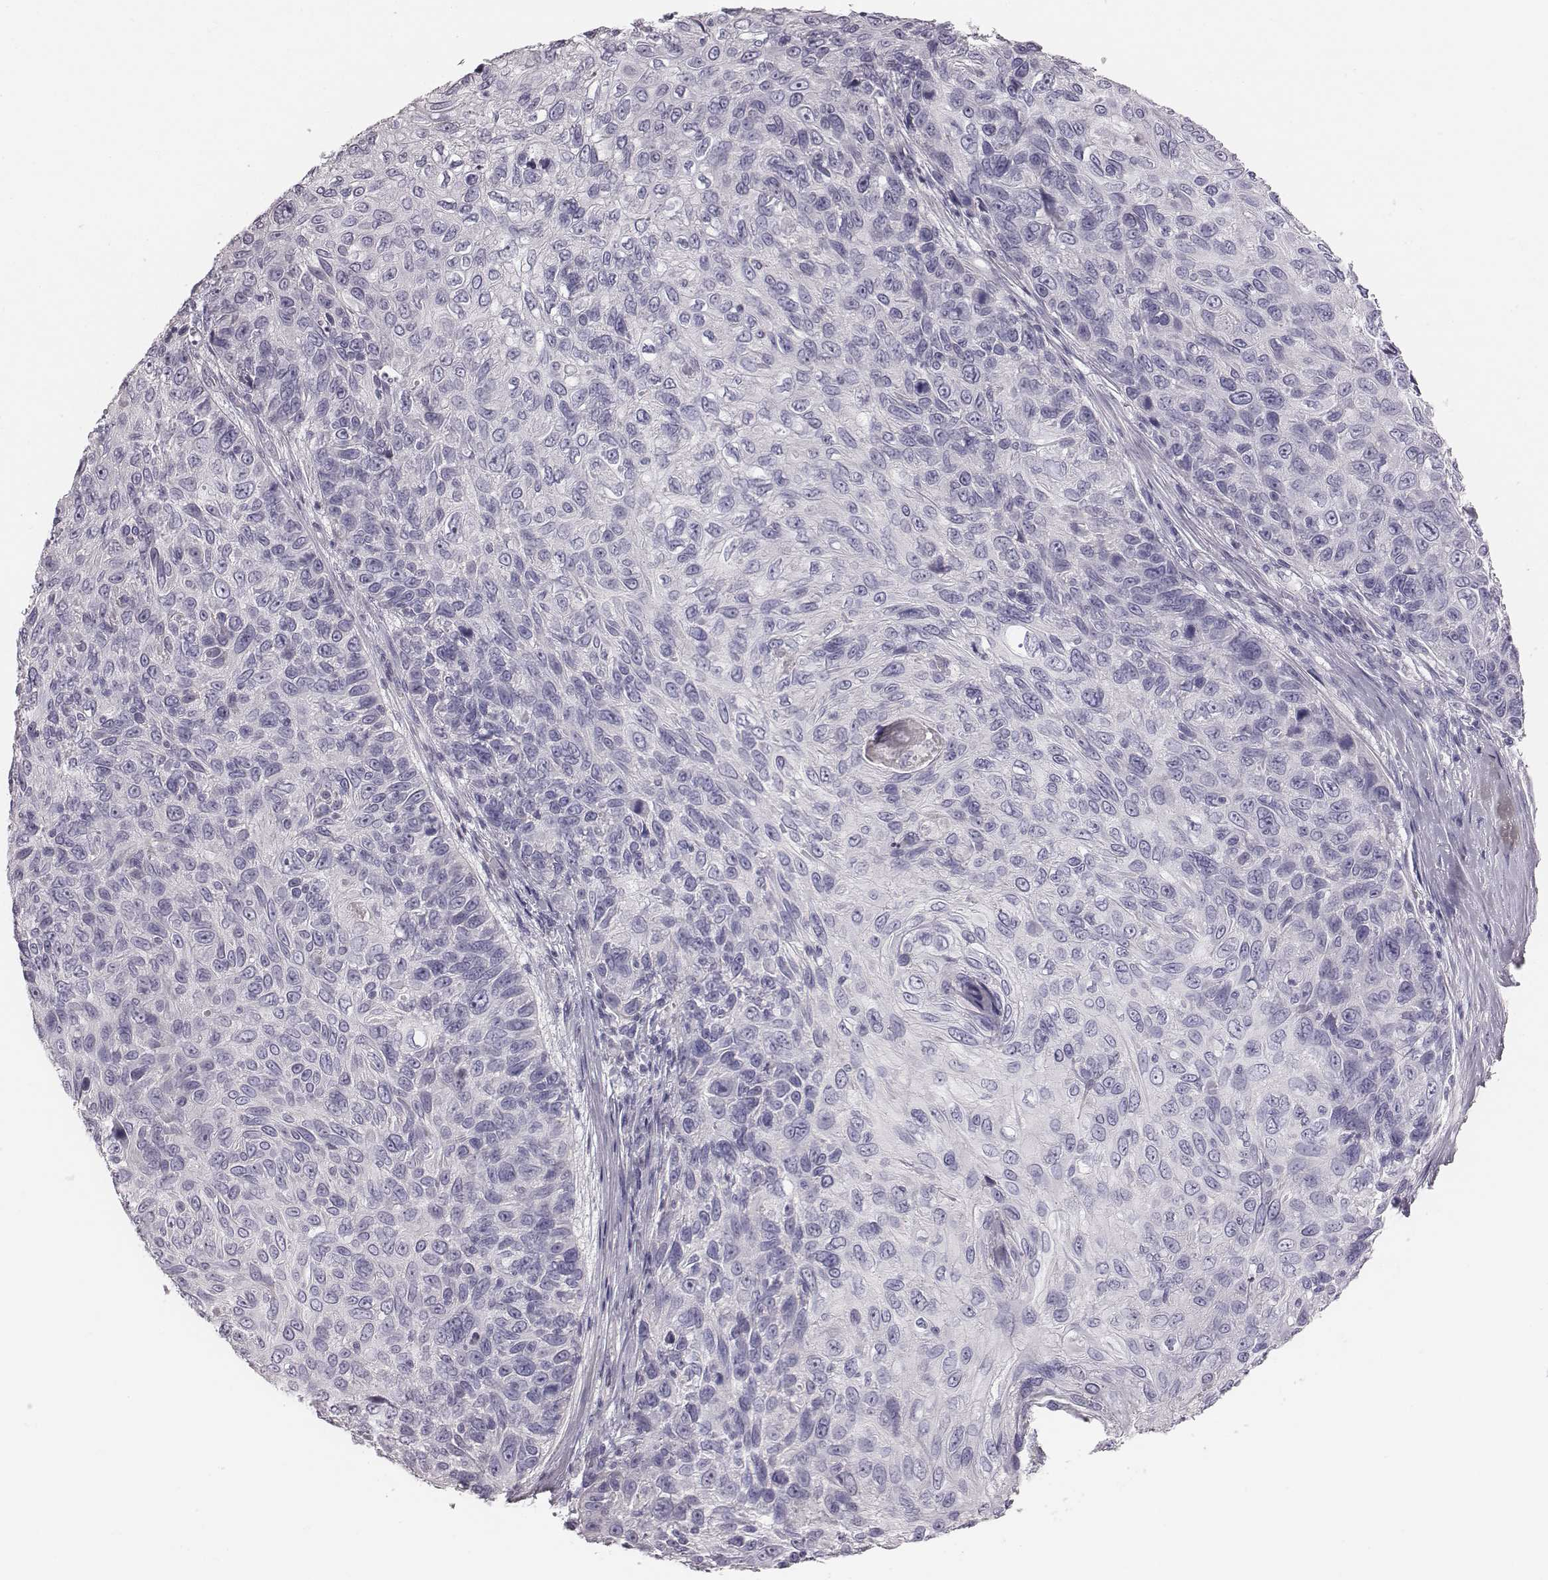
{"staining": {"intensity": "negative", "quantity": "none", "location": "none"}, "tissue": "skin cancer", "cell_type": "Tumor cells", "image_type": "cancer", "snomed": [{"axis": "morphology", "description": "Squamous cell carcinoma, NOS"}, {"axis": "topography", "description": "Skin"}], "caption": "Immunohistochemical staining of human skin cancer (squamous cell carcinoma) displays no significant expression in tumor cells.", "gene": "CRISP1", "patient": {"sex": "male", "age": 92}}